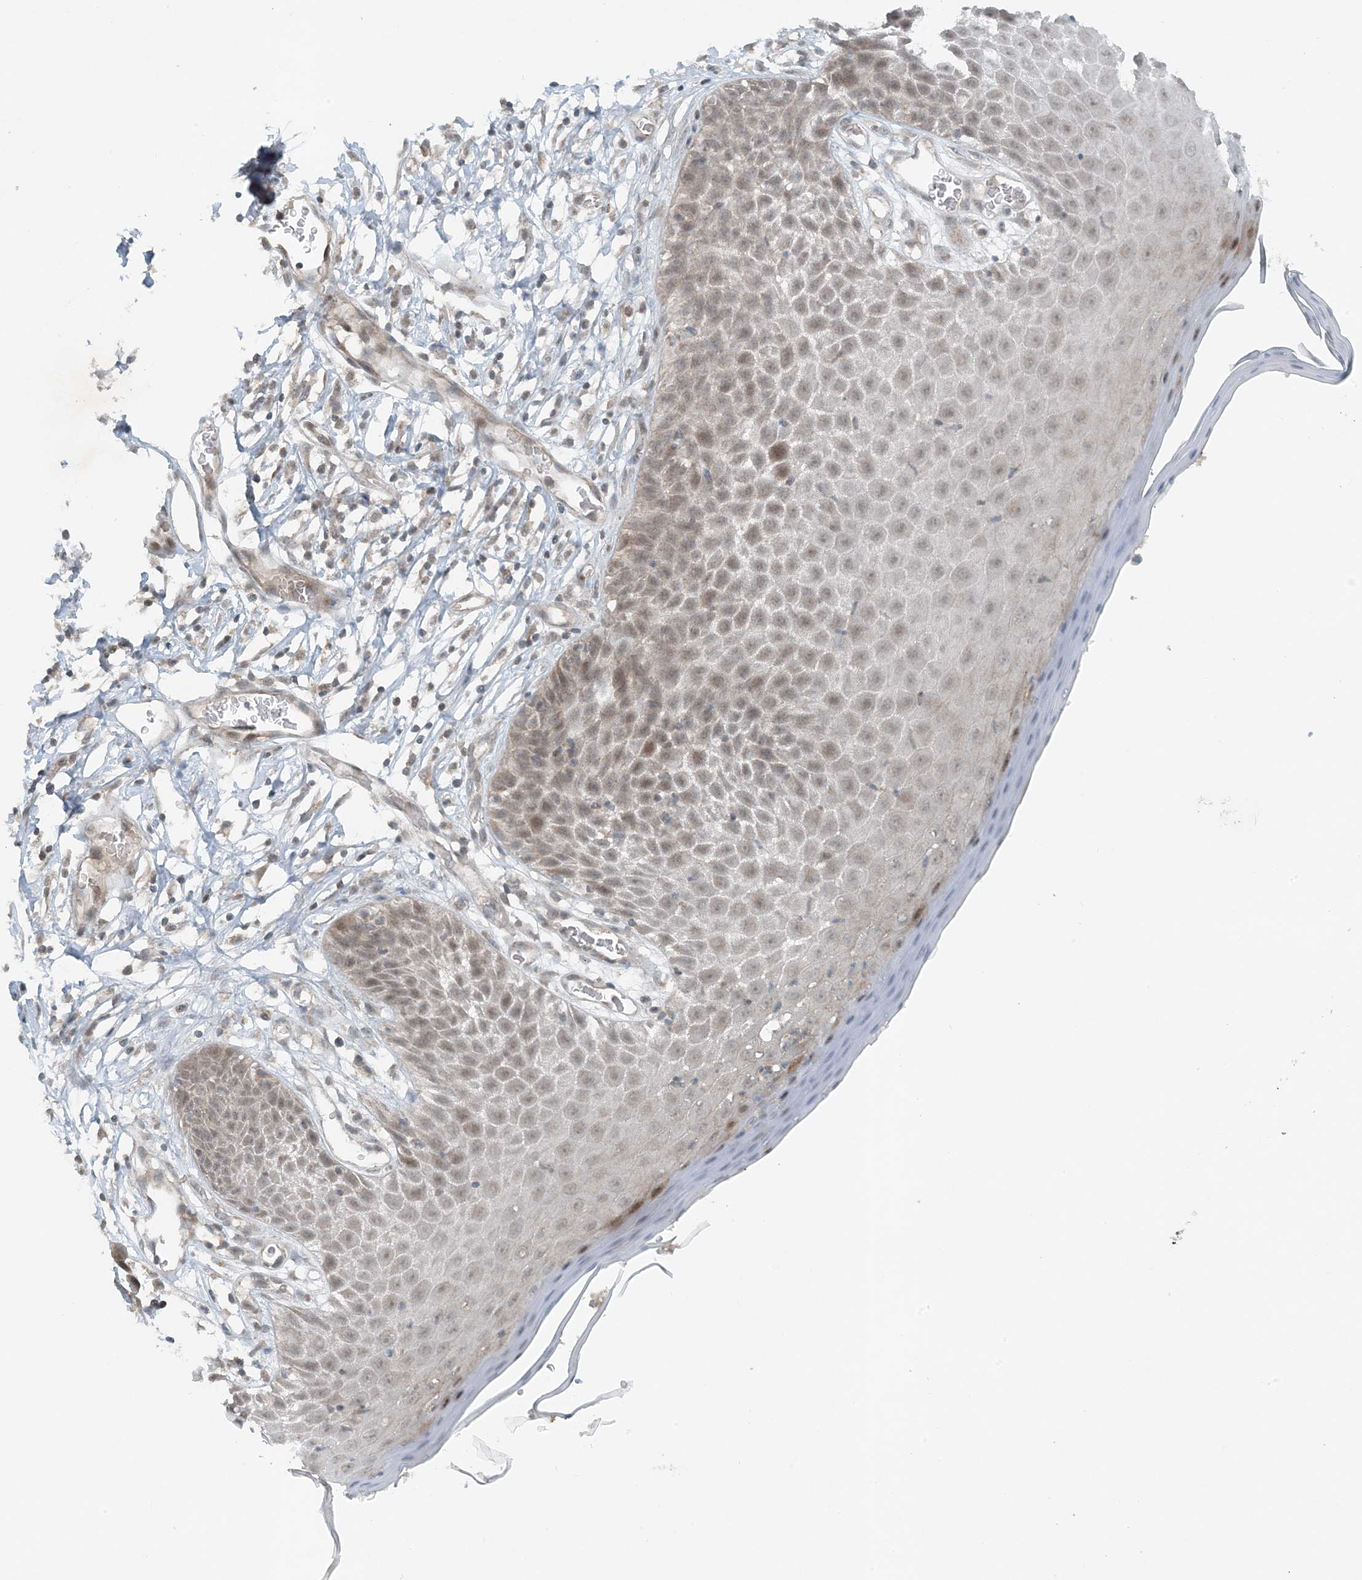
{"staining": {"intensity": "moderate", "quantity": "25%-75%", "location": "cytoplasmic/membranous,nuclear"}, "tissue": "skin", "cell_type": "Epidermal cells", "image_type": "normal", "snomed": [{"axis": "morphology", "description": "Normal tissue, NOS"}, {"axis": "topography", "description": "Vulva"}], "caption": "Approximately 25%-75% of epidermal cells in benign skin show moderate cytoplasmic/membranous,nuclear protein expression as visualized by brown immunohistochemical staining.", "gene": "MITD1", "patient": {"sex": "female", "age": 68}}